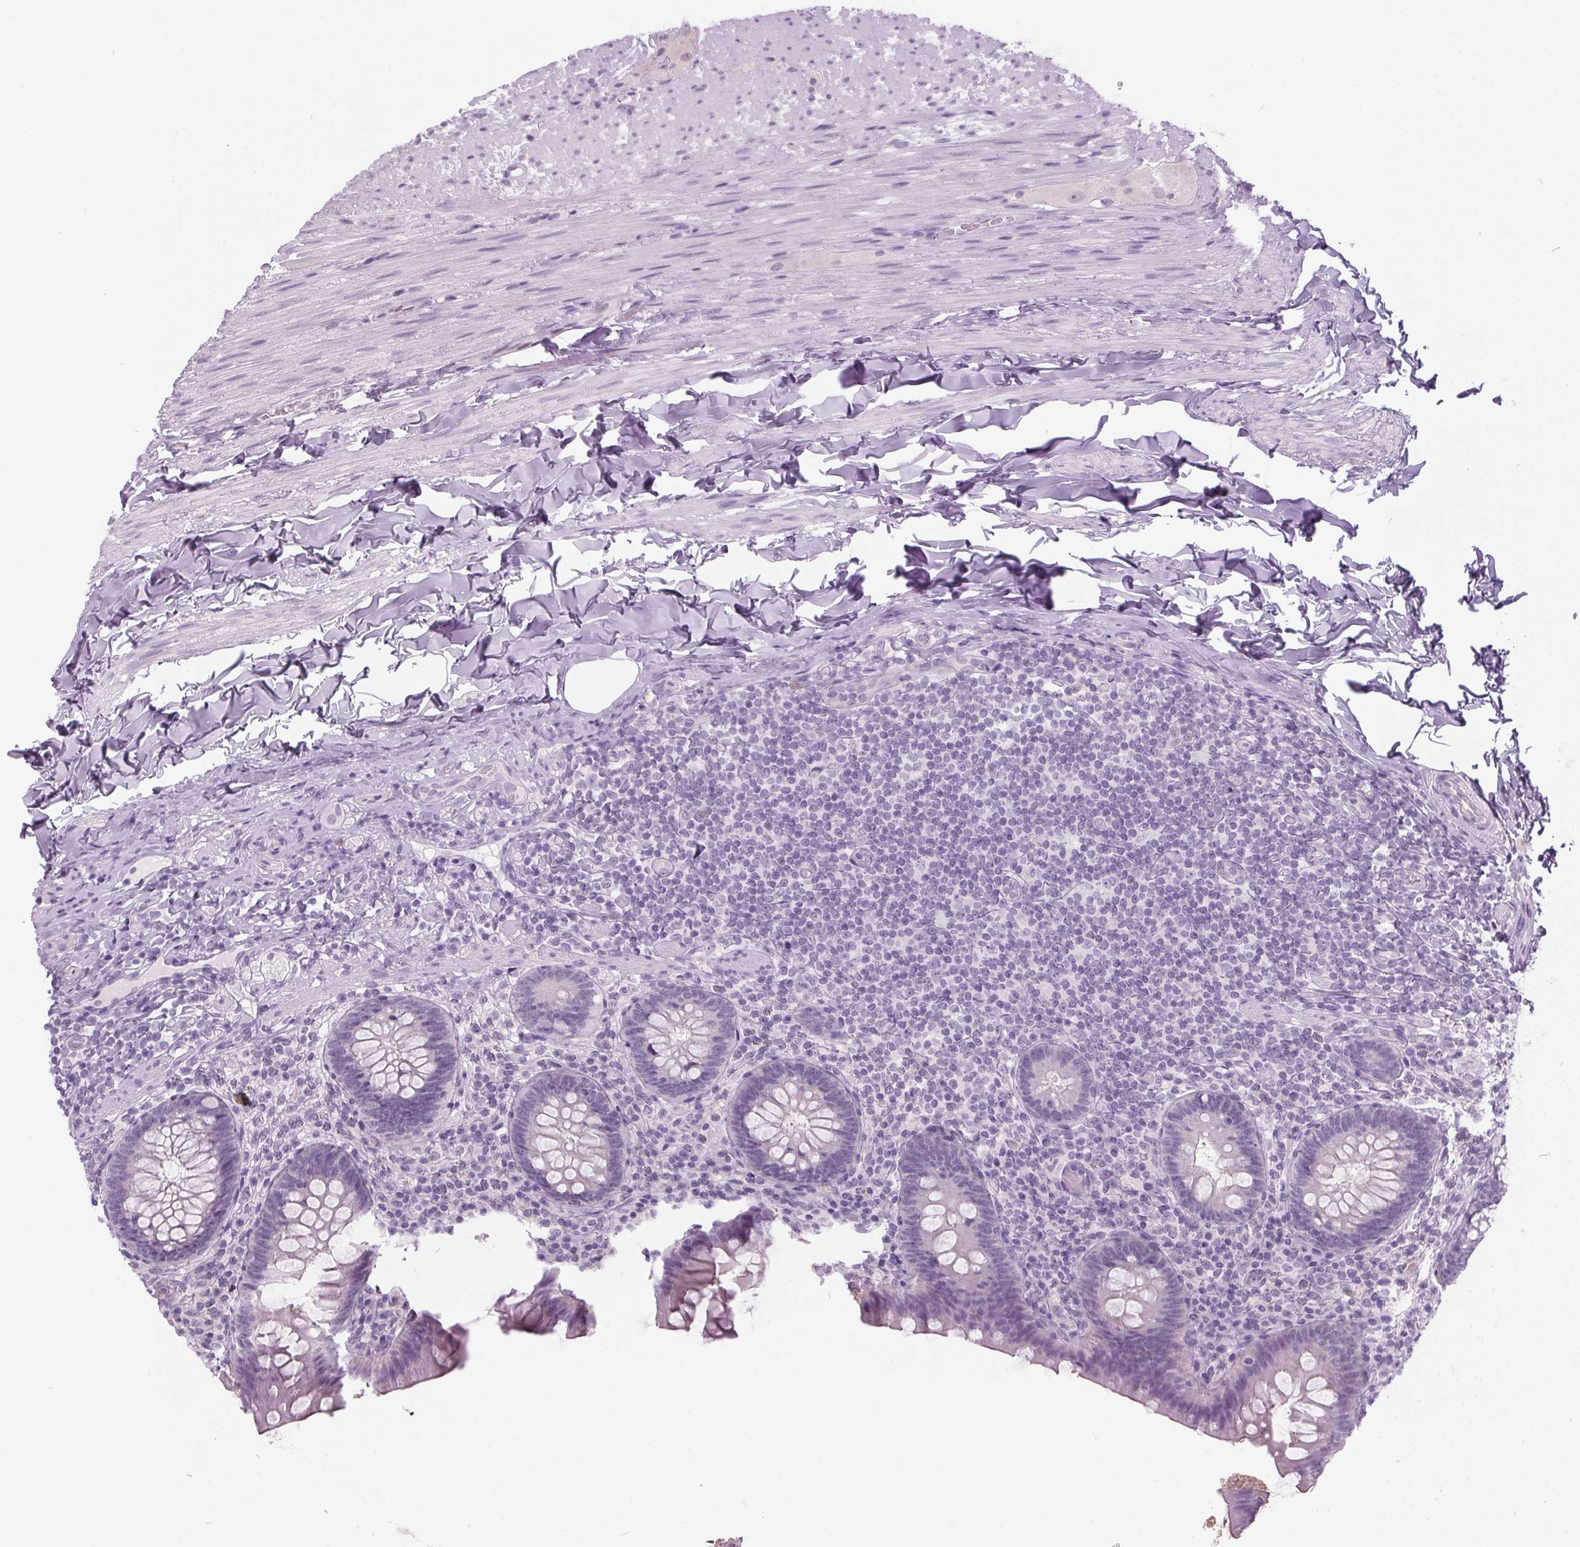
{"staining": {"intensity": "negative", "quantity": "none", "location": "none"}, "tissue": "appendix", "cell_type": "Glandular cells", "image_type": "normal", "snomed": [{"axis": "morphology", "description": "Normal tissue, NOS"}, {"axis": "topography", "description": "Appendix"}], "caption": "The micrograph shows no significant staining in glandular cells of appendix. (DAB (3,3'-diaminobenzidine) IHC with hematoxylin counter stain).", "gene": "ODAD2", "patient": {"sex": "male", "age": 47}}